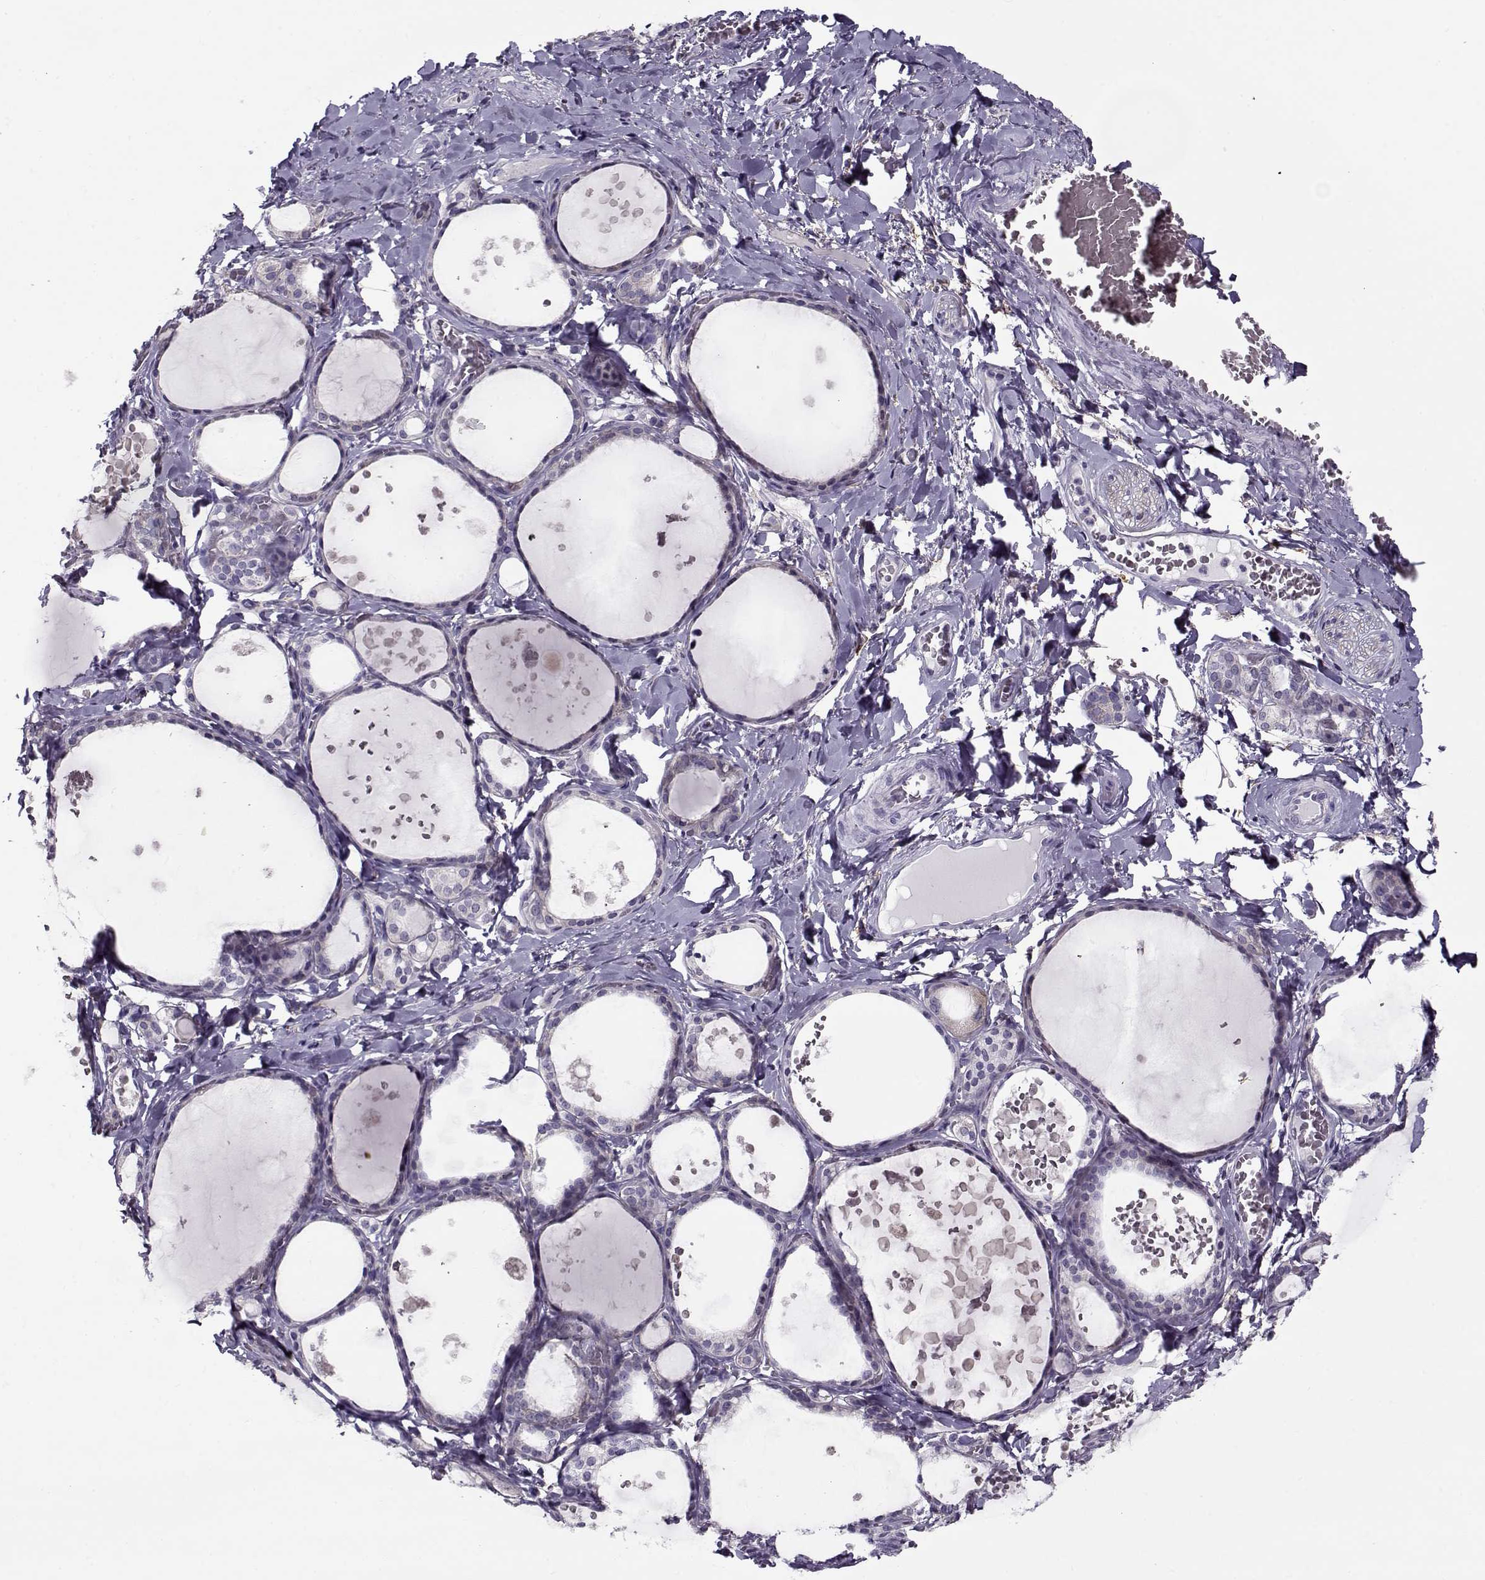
{"staining": {"intensity": "moderate", "quantity": "<25%", "location": "cytoplasmic/membranous"}, "tissue": "thyroid gland", "cell_type": "Glandular cells", "image_type": "normal", "snomed": [{"axis": "morphology", "description": "Normal tissue, NOS"}, {"axis": "topography", "description": "Thyroid gland"}], "caption": "Protein analysis of unremarkable thyroid gland reveals moderate cytoplasmic/membranous expression in about <25% of glandular cells. (IHC, brightfield microscopy, high magnification).", "gene": "PP2D1", "patient": {"sex": "female", "age": 56}}